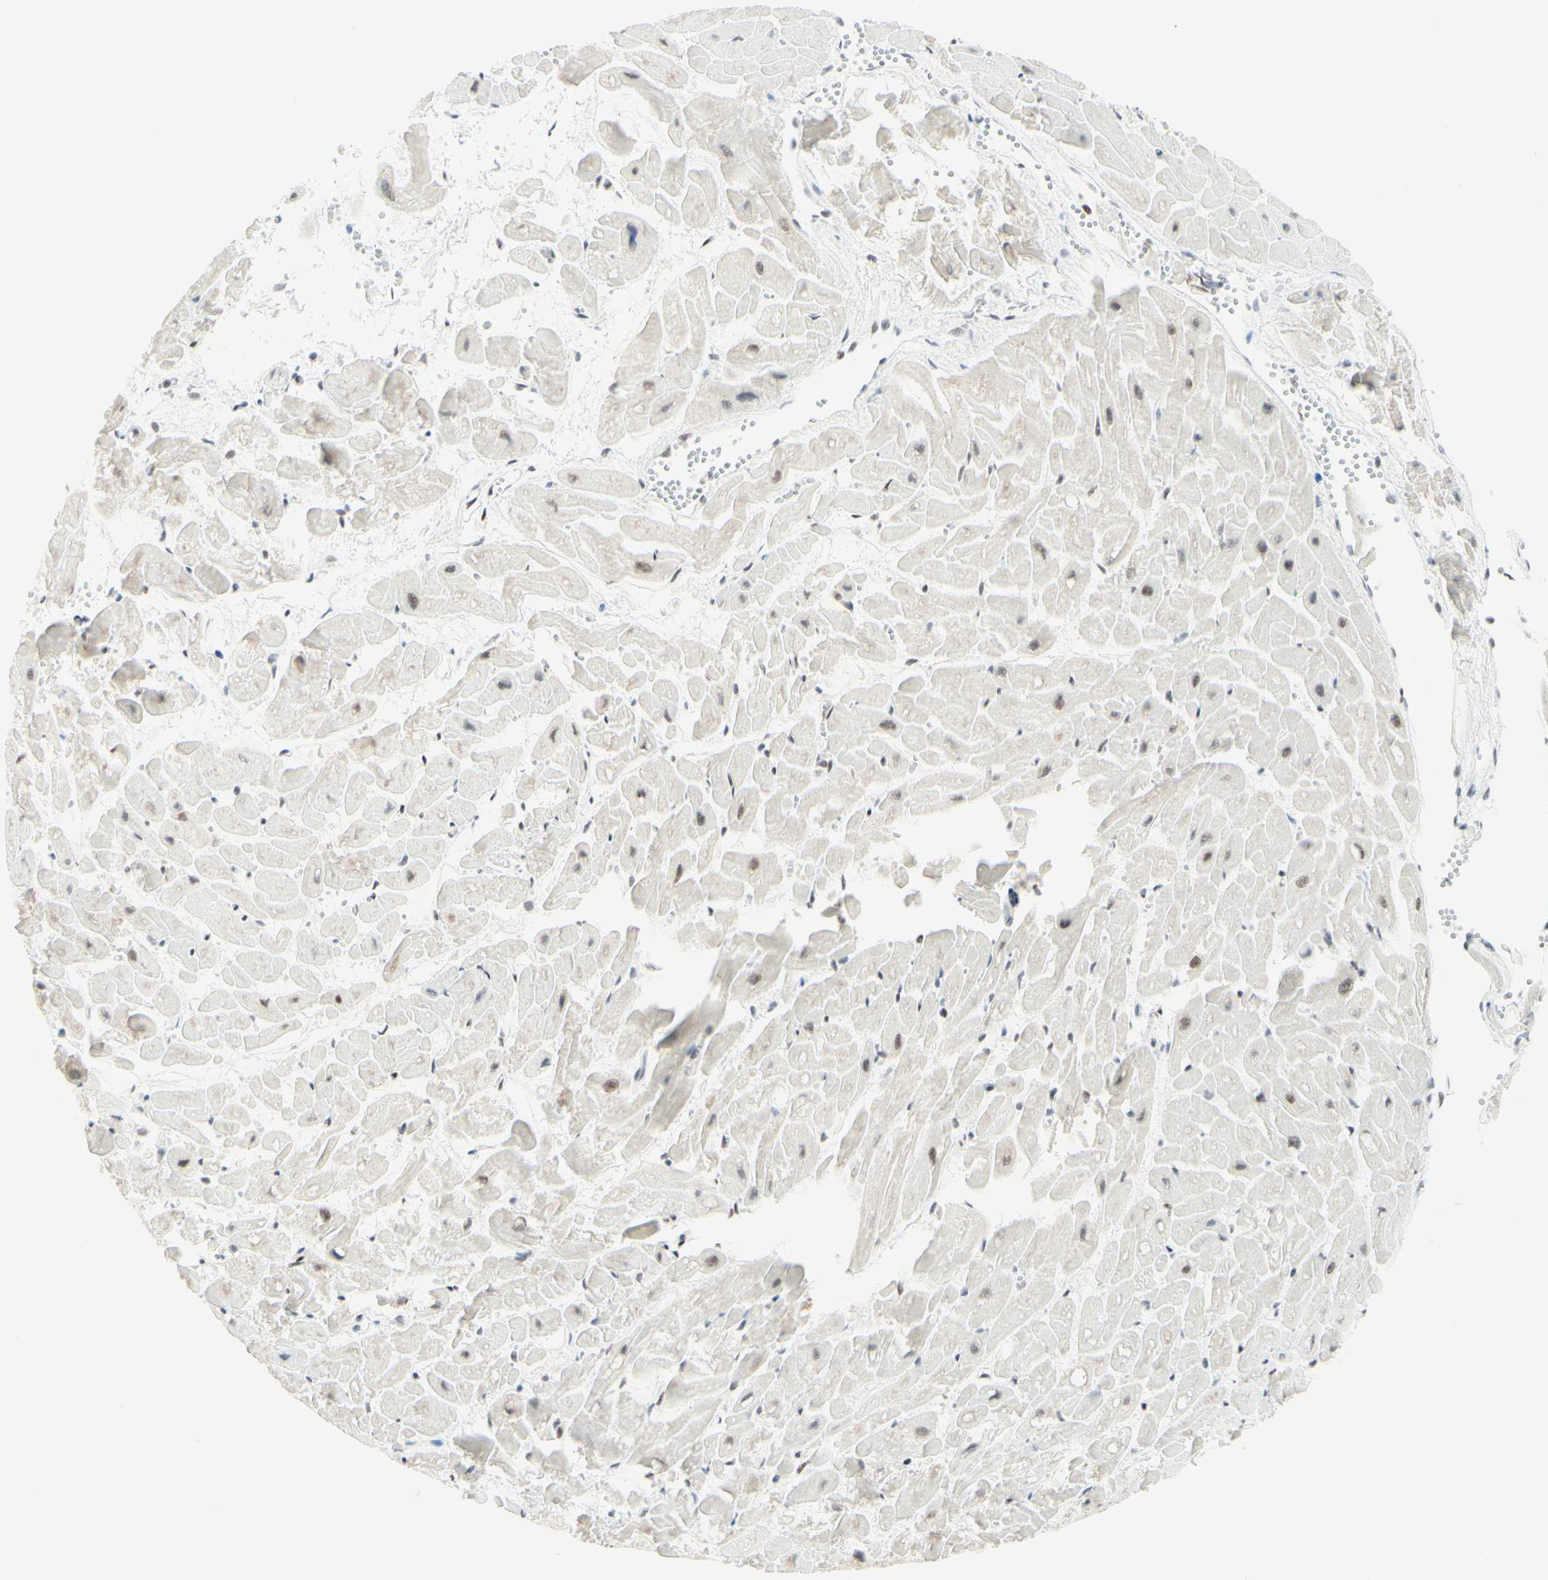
{"staining": {"intensity": "weak", "quantity": "<25%", "location": "nuclear"}, "tissue": "heart muscle", "cell_type": "Cardiomyocytes", "image_type": "normal", "snomed": [{"axis": "morphology", "description": "Normal tissue, NOS"}, {"axis": "topography", "description": "Heart"}], "caption": "This histopathology image is of unremarkable heart muscle stained with immunohistochemistry (IHC) to label a protein in brown with the nuclei are counter-stained blue. There is no staining in cardiomyocytes.", "gene": "WTAP", "patient": {"sex": "female", "age": 19}}